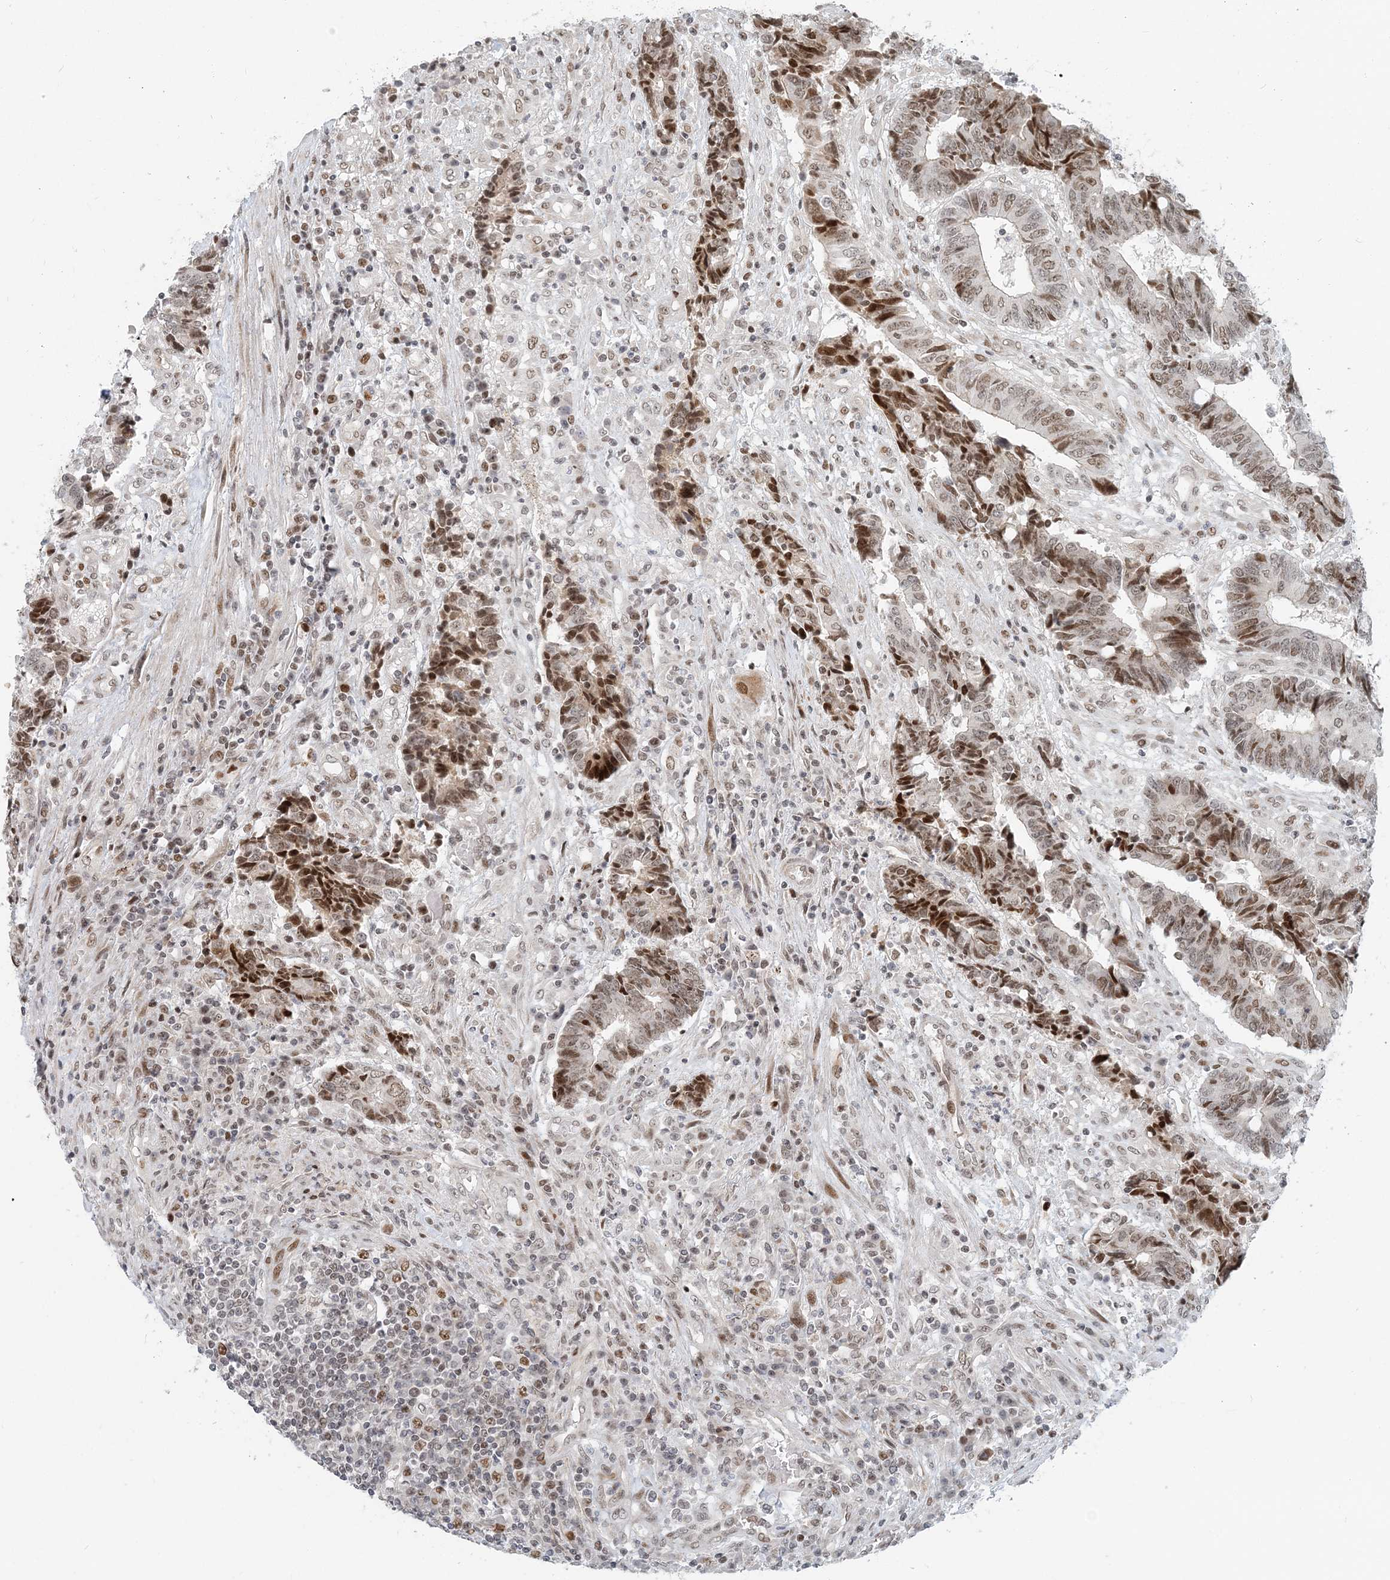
{"staining": {"intensity": "moderate", "quantity": ">75%", "location": "nuclear"}, "tissue": "colorectal cancer", "cell_type": "Tumor cells", "image_type": "cancer", "snomed": [{"axis": "morphology", "description": "Adenocarcinoma, NOS"}, {"axis": "topography", "description": "Rectum"}], "caption": "The photomicrograph demonstrates a brown stain indicating the presence of a protein in the nuclear of tumor cells in adenocarcinoma (colorectal).", "gene": "BAZ1B", "patient": {"sex": "male", "age": 84}}